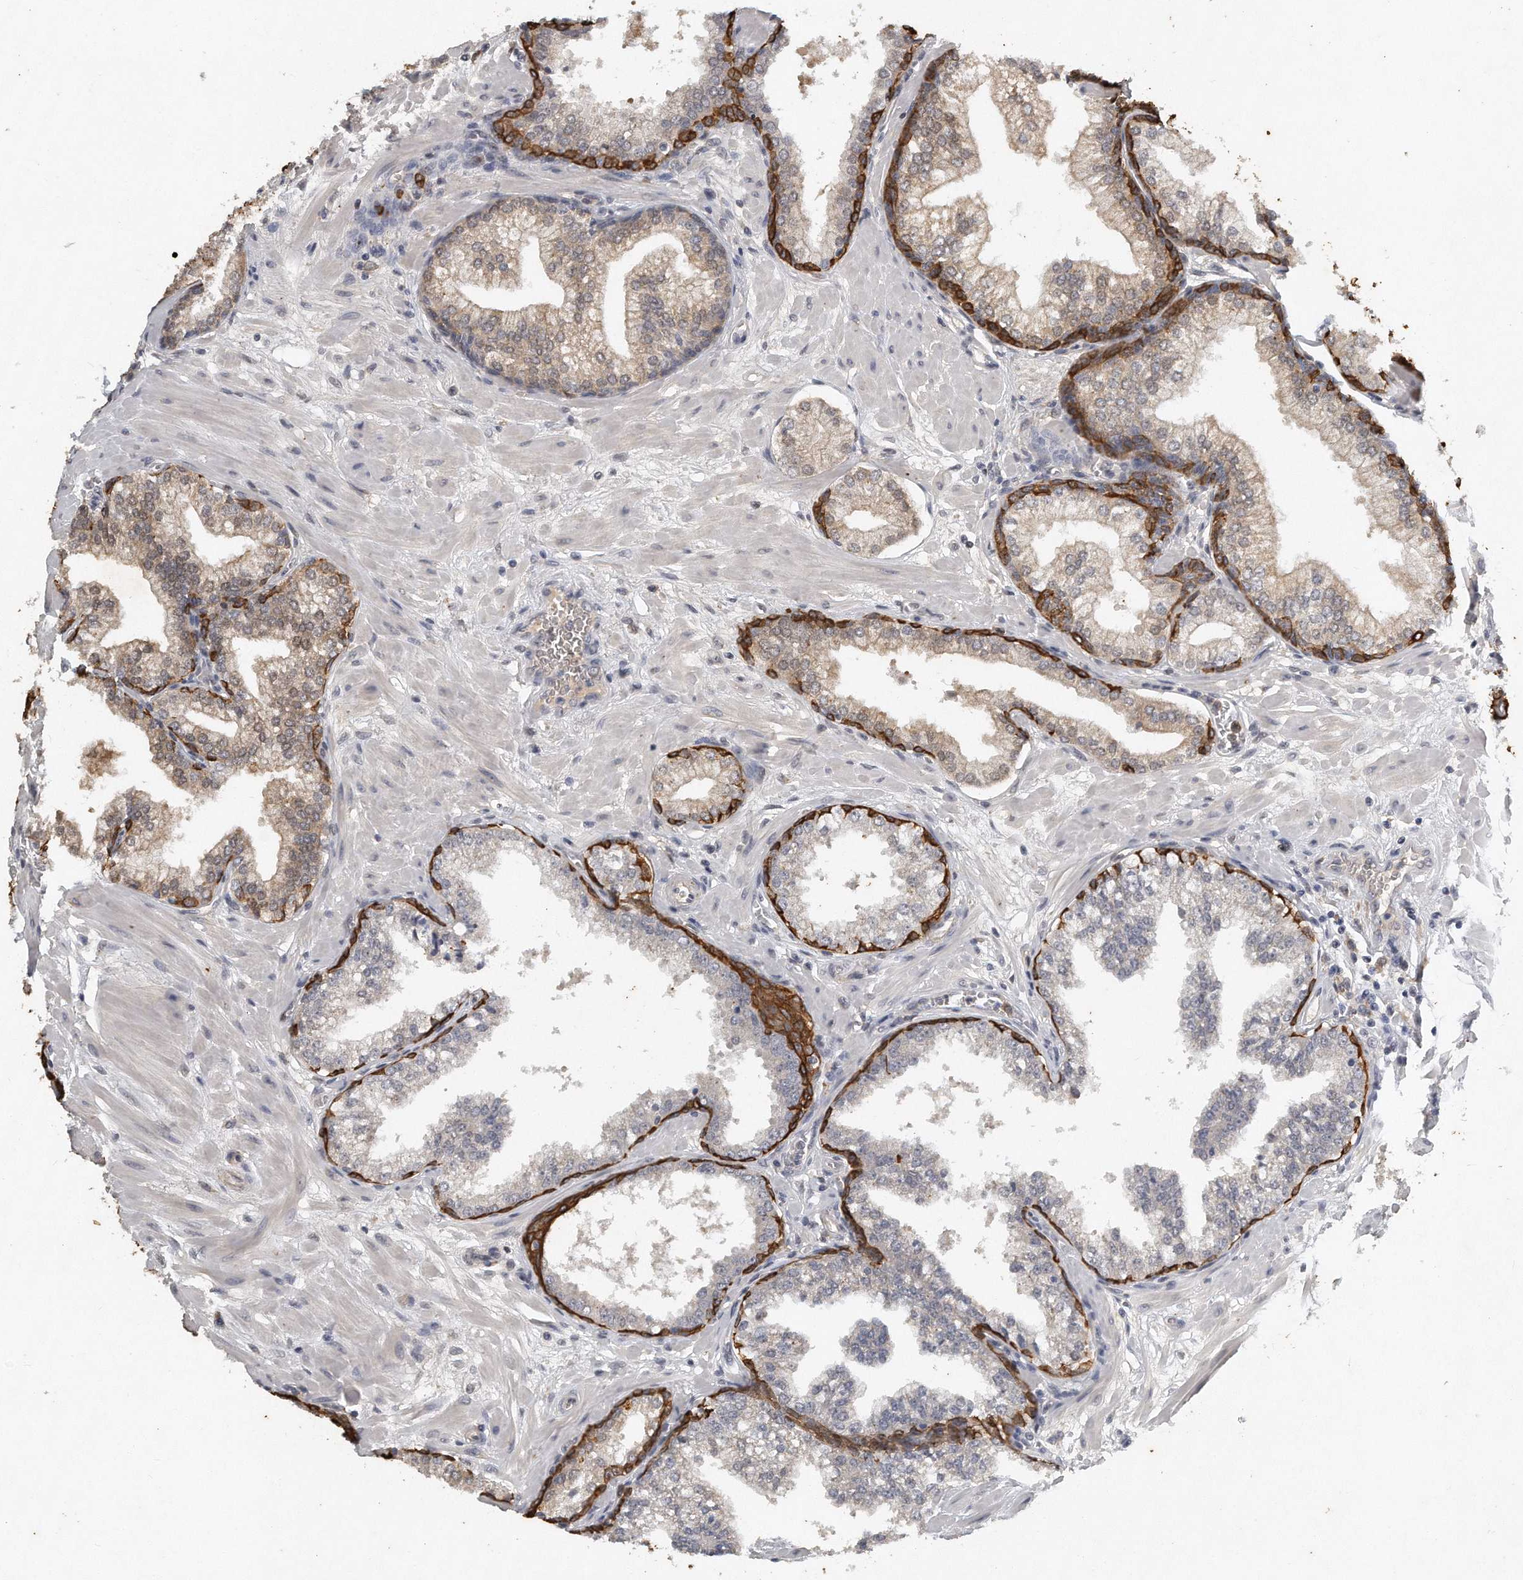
{"staining": {"intensity": "strong", "quantity": "<25%", "location": "cytoplasmic/membranous"}, "tissue": "prostate", "cell_type": "Glandular cells", "image_type": "normal", "snomed": [{"axis": "morphology", "description": "Normal tissue, NOS"}, {"axis": "morphology", "description": "Urothelial carcinoma, Low grade"}, {"axis": "topography", "description": "Urinary bladder"}, {"axis": "topography", "description": "Prostate"}], "caption": "This photomicrograph shows IHC staining of benign human prostate, with medium strong cytoplasmic/membranous expression in about <25% of glandular cells.", "gene": "CAMK1", "patient": {"sex": "male", "age": 60}}